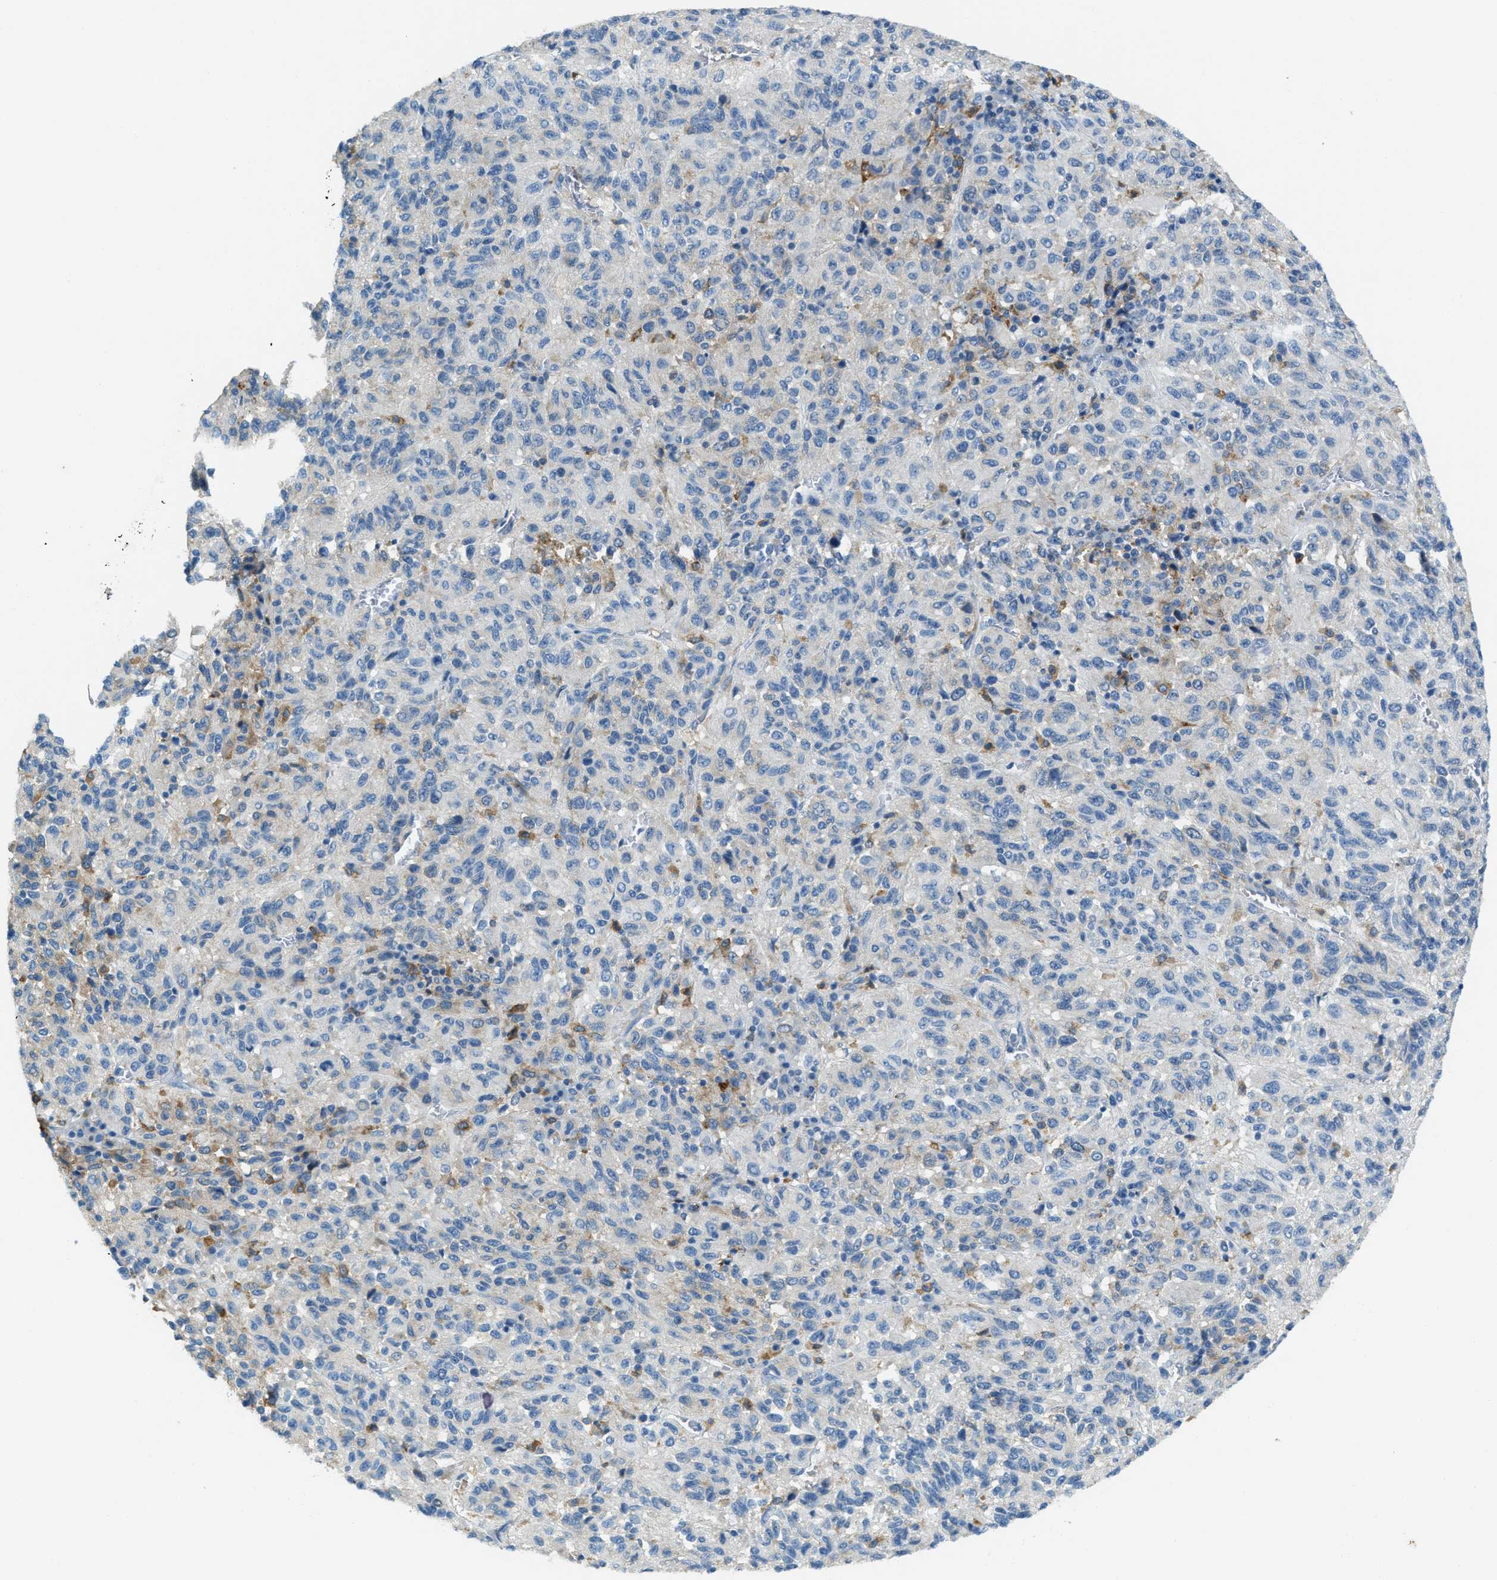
{"staining": {"intensity": "negative", "quantity": "none", "location": "none"}, "tissue": "melanoma", "cell_type": "Tumor cells", "image_type": "cancer", "snomed": [{"axis": "morphology", "description": "Malignant melanoma, Metastatic site"}, {"axis": "topography", "description": "Lung"}], "caption": "Immunohistochemistry photomicrograph of neoplastic tissue: melanoma stained with DAB (3,3'-diaminobenzidine) displays no significant protein staining in tumor cells. The staining is performed using DAB brown chromogen with nuclei counter-stained in using hematoxylin.", "gene": "MATCAP2", "patient": {"sex": "male", "age": 64}}